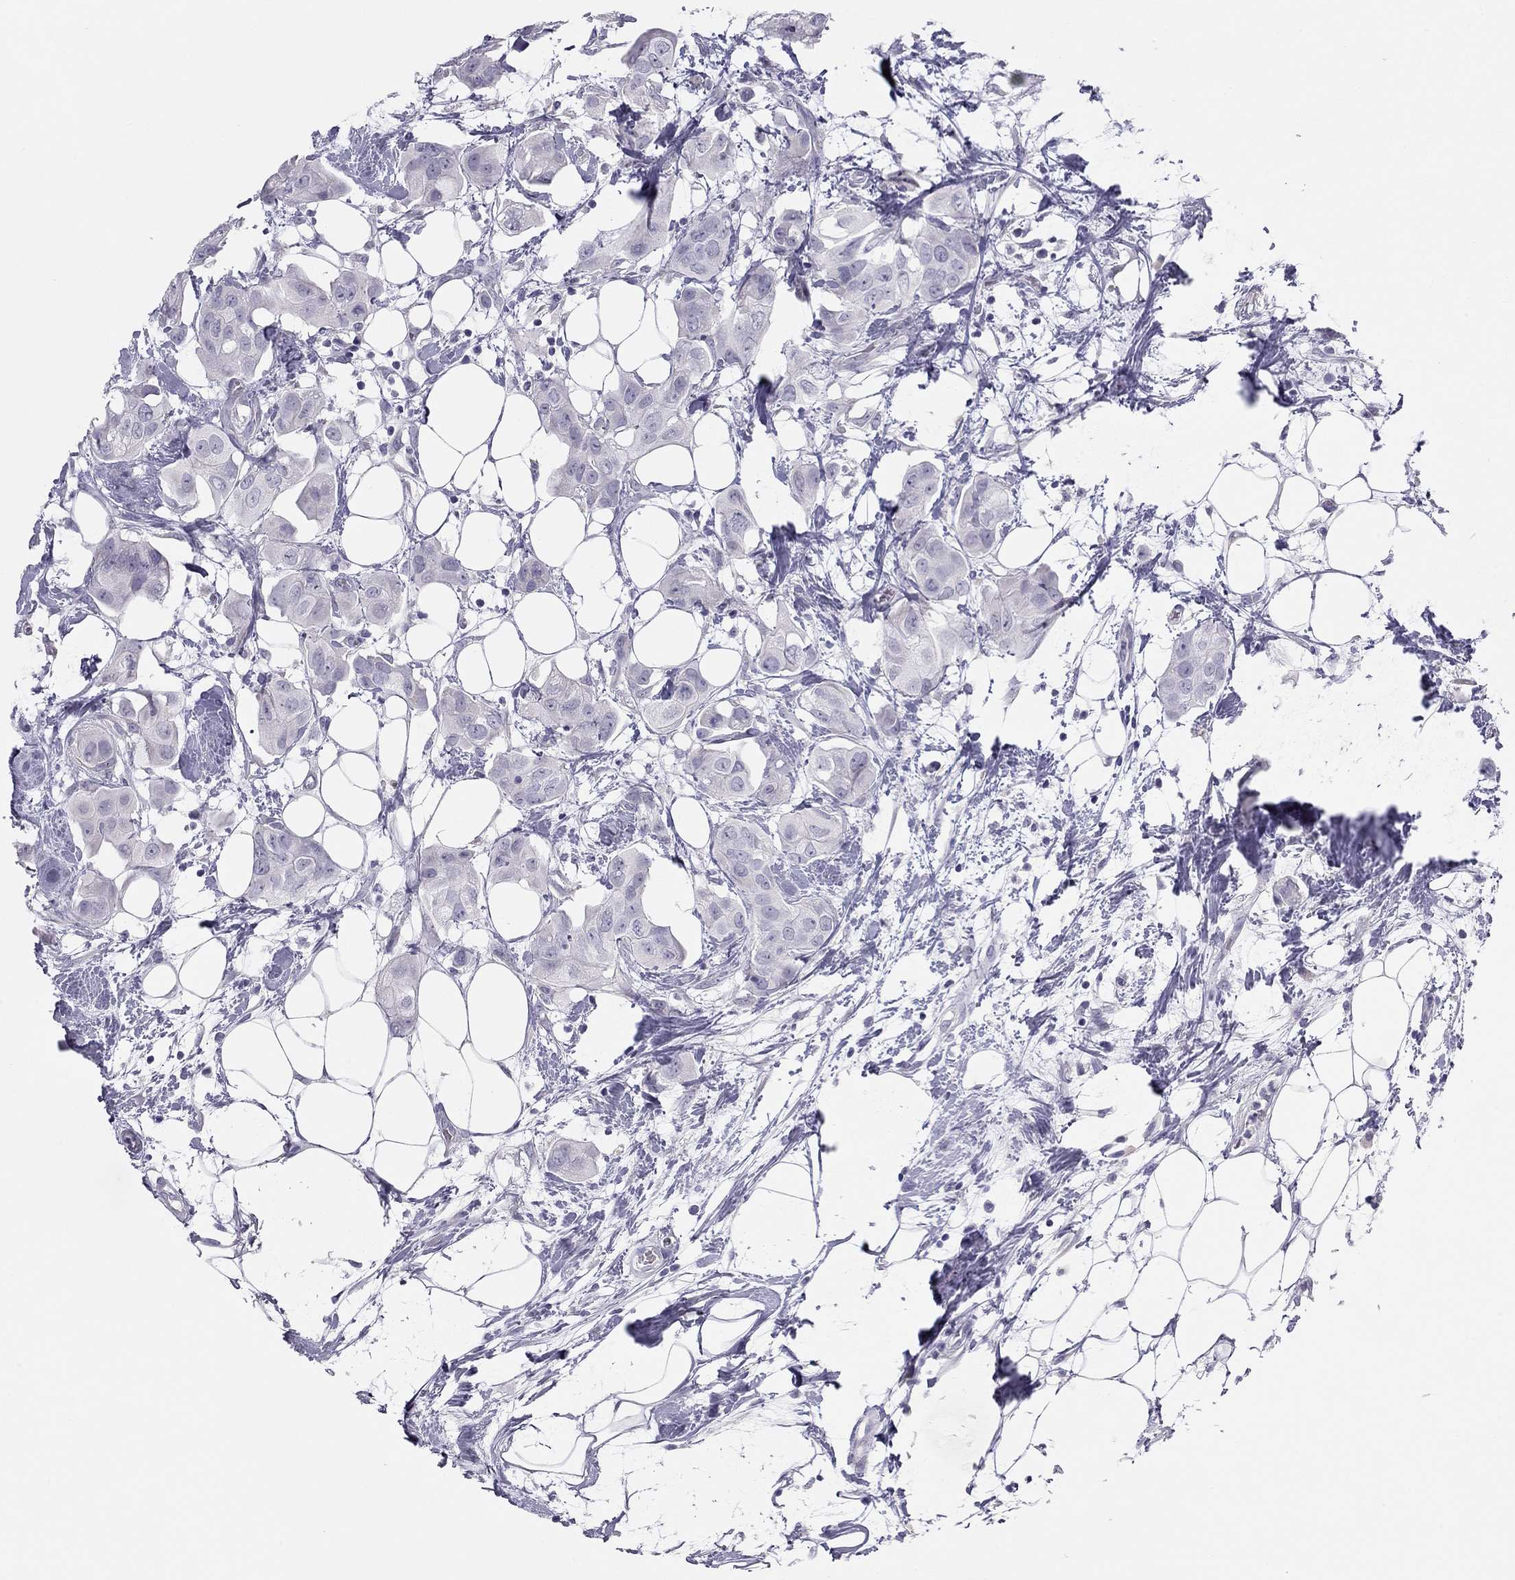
{"staining": {"intensity": "negative", "quantity": "none", "location": "none"}, "tissue": "breast cancer", "cell_type": "Tumor cells", "image_type": "cancer", "snomed": [{"axis": "morphology", "description": "Normal tissue, NOS"}, {"axis": "morphology", "description": "Duct carcinoma"}, {"axis": "topography", "description": "Breast"}], "caption": "Immunohistochemistry (IHC) image of breast intraductal carcinoma stained for a protein (brown), which demonstrates no staining in tumor cells.", "gene": "SPATA12", "patient": {"sex": "female", "age": 40}}